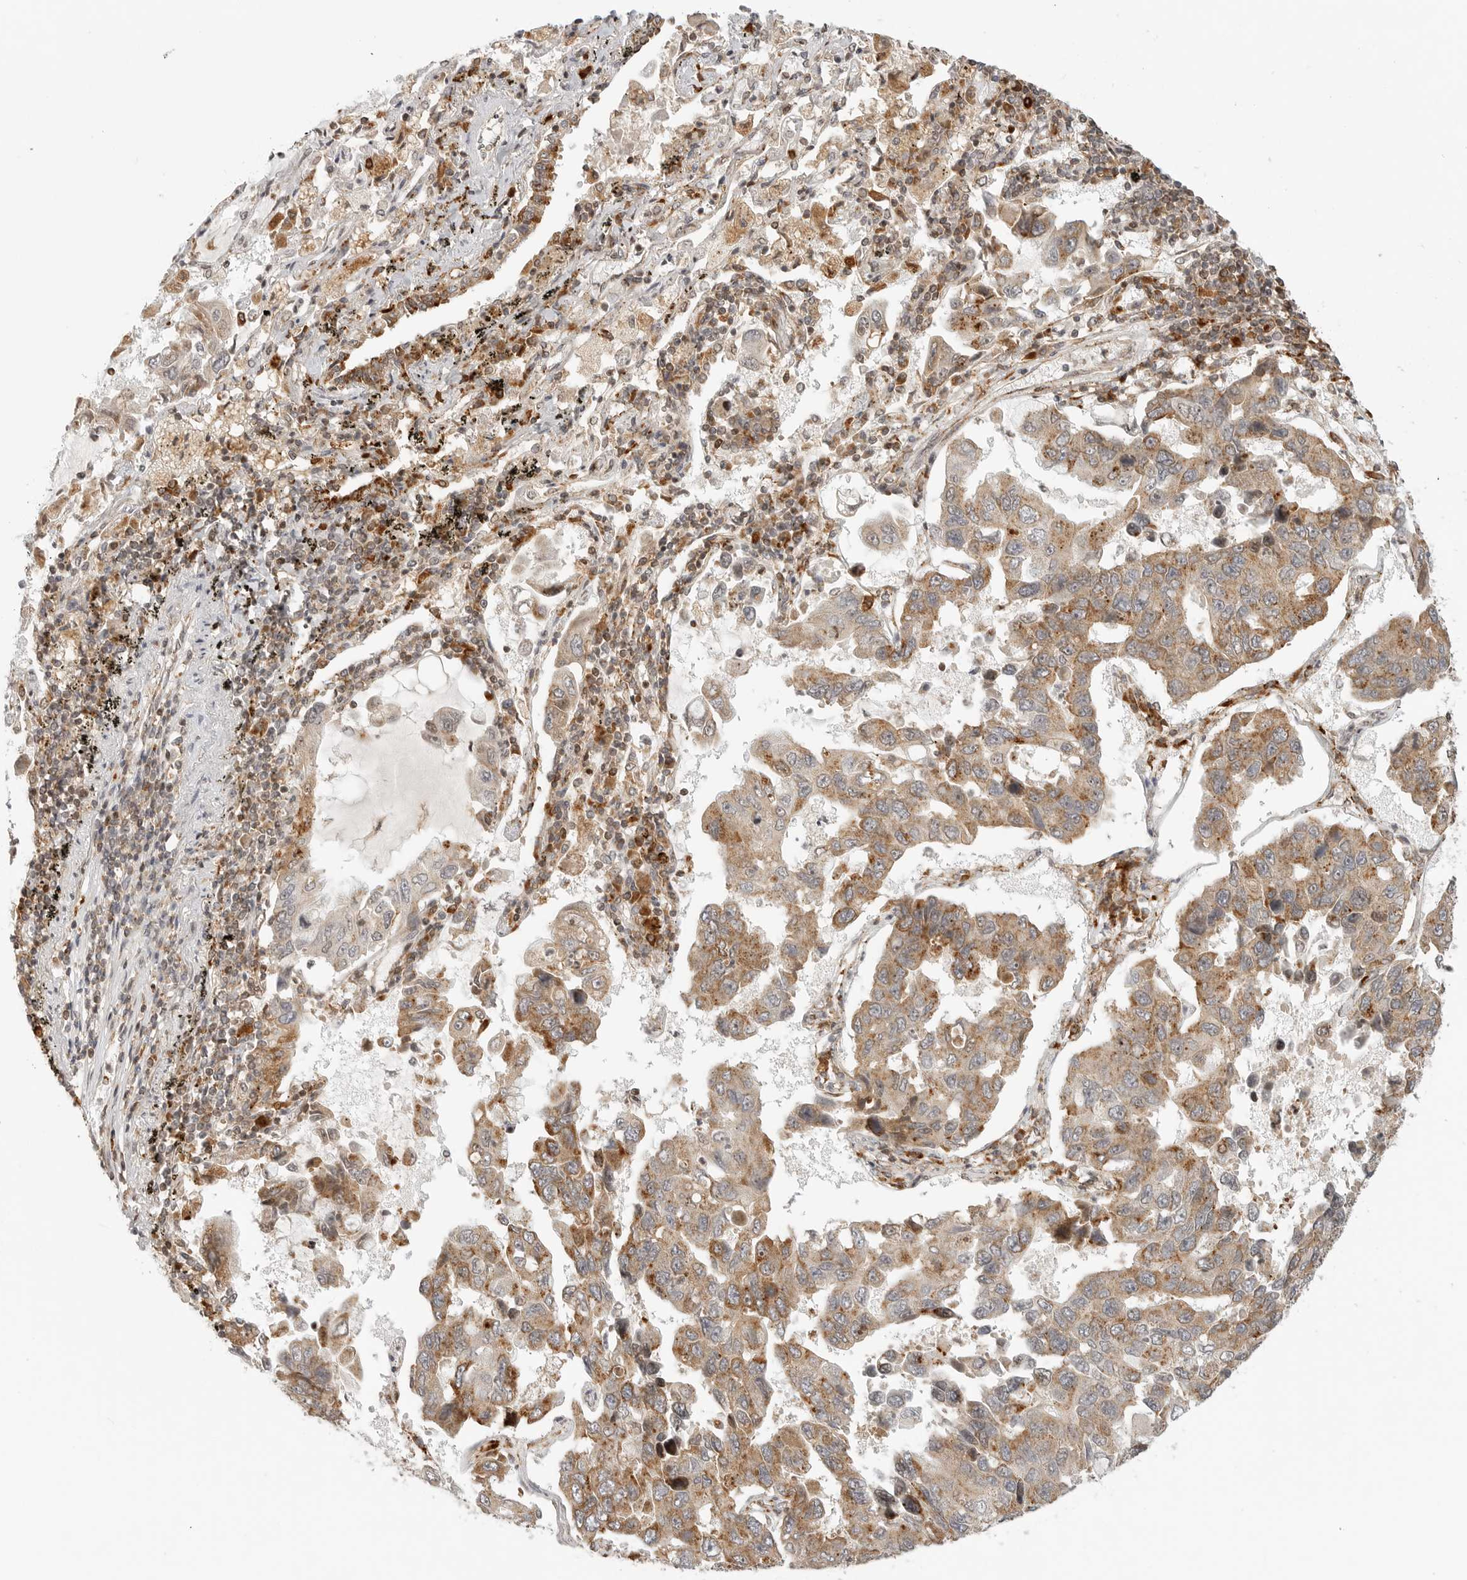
{"staining": {"intensity": "moderate", "quantity": ">75%", "location": "cytoplasmic/membranous"}, "tissue": "lung cancer", "cell_type": "Tumor cells", "image_type": "cancer", "snomed": [{"axis": "morphology", "description": "Adenocarcinoma, NOS"}, {"axis": "topography", "description": "Lung"}], "caption": "The immunohistochemical stain shows moderate cytoplasmic/membranous expression in tumor cells of lung cancer tissue.", "gene": "IDUA", "patient": {"sex": "male", "age": 64}}